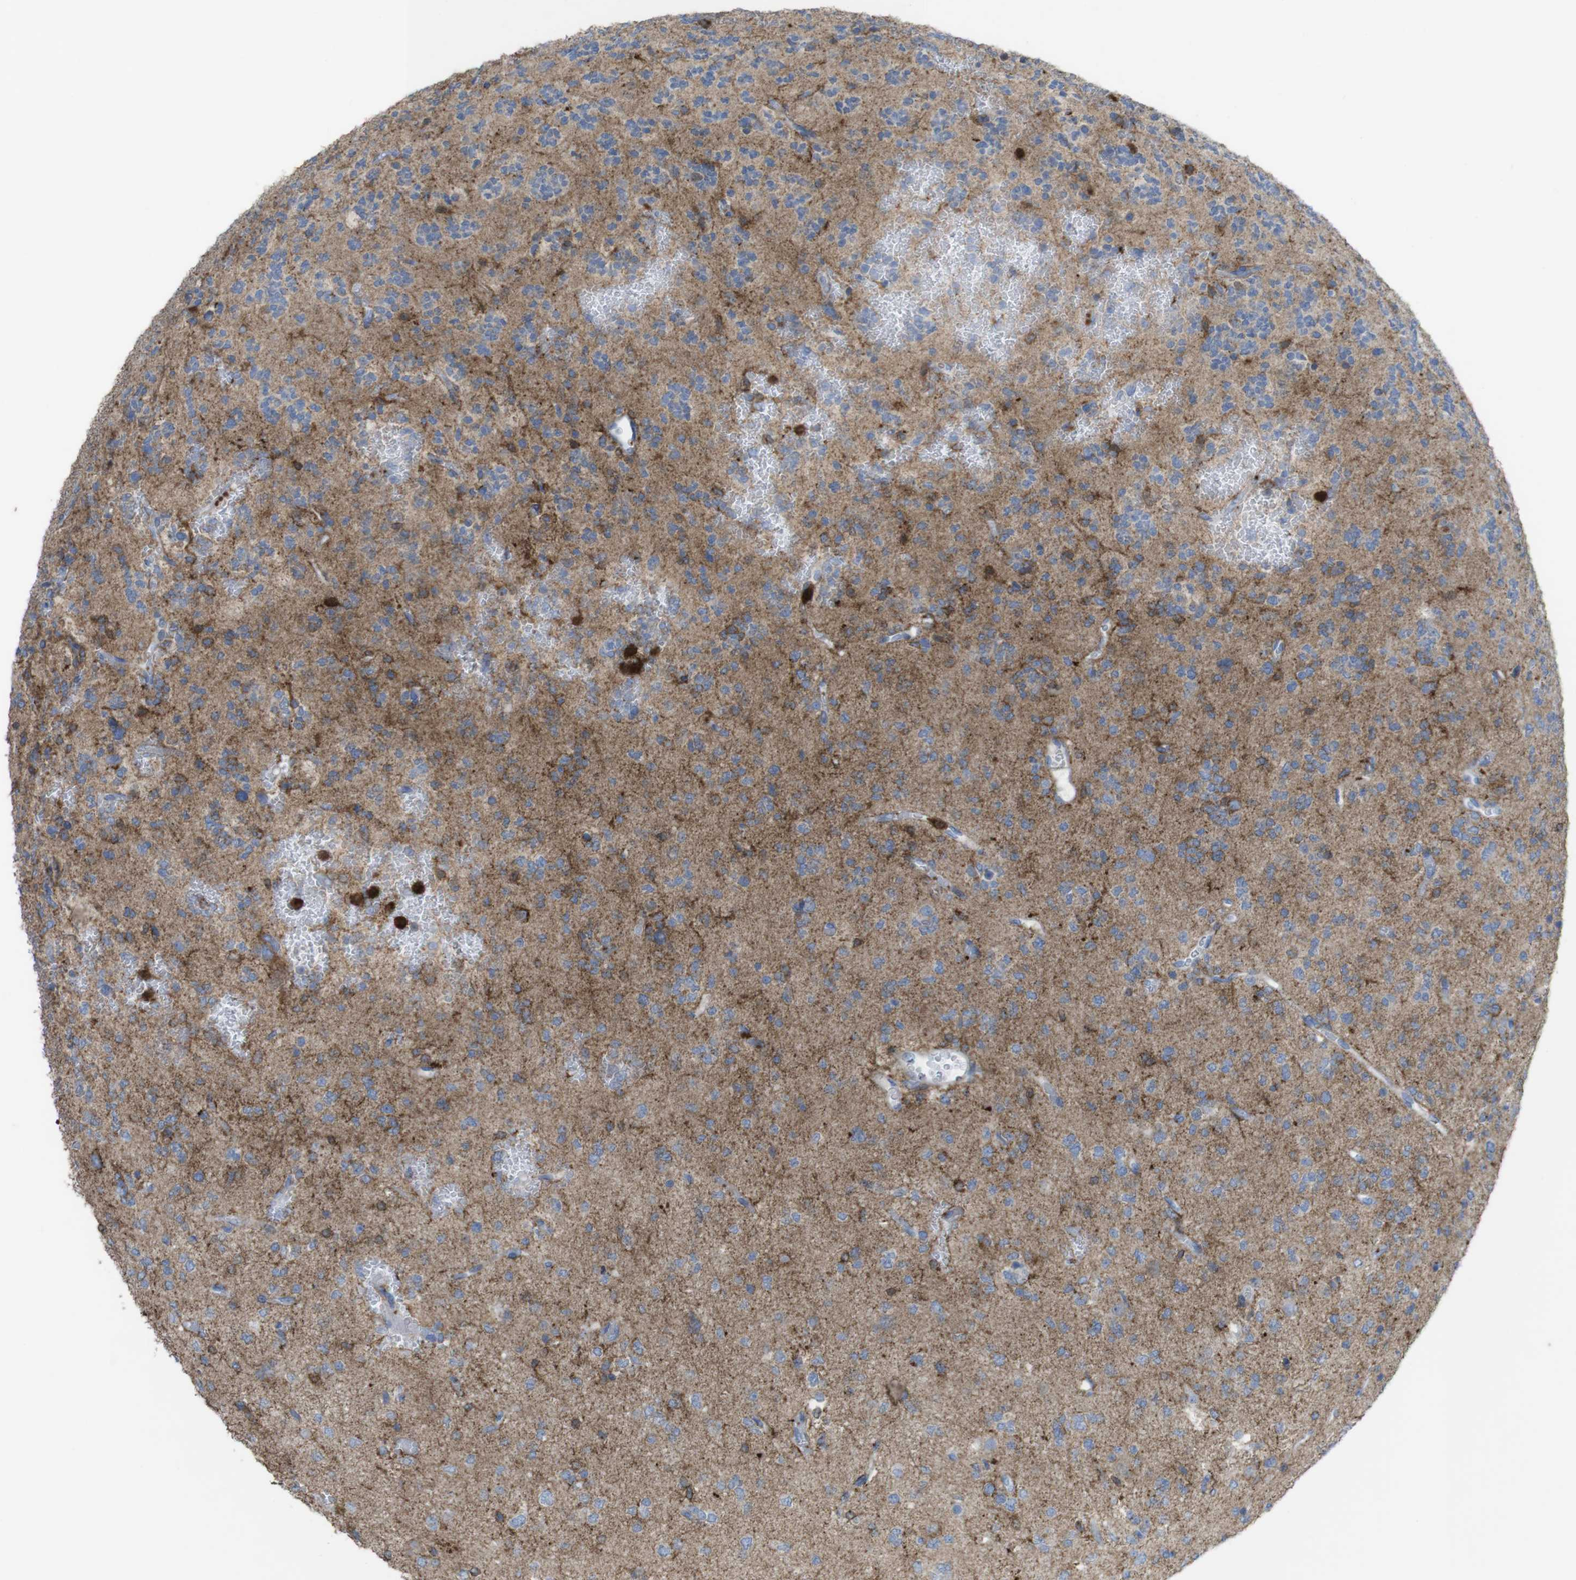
{"staining": {"intensity": "moderate", "quantity": "<25%", "location": "cytoplasmic/membranous"}, "tissue": "glioma", "cell_type": "Tumor cells", "image_type": "cancer", "snomed": [{"axis": "morphology", "description": "Glioma, malignant, Low grade"}, {"axis": "topography", "description": "Brain"}], "caption": "Low-grade glioma (malignant) stained with DAB immunohistochemistry (IHC) exhibits low levels of moderate cytoplasmic/membranous staining in about <25% of tumor cells.", "gene": "PRKCD", "patient": {"sex": "male", "age": 38}}